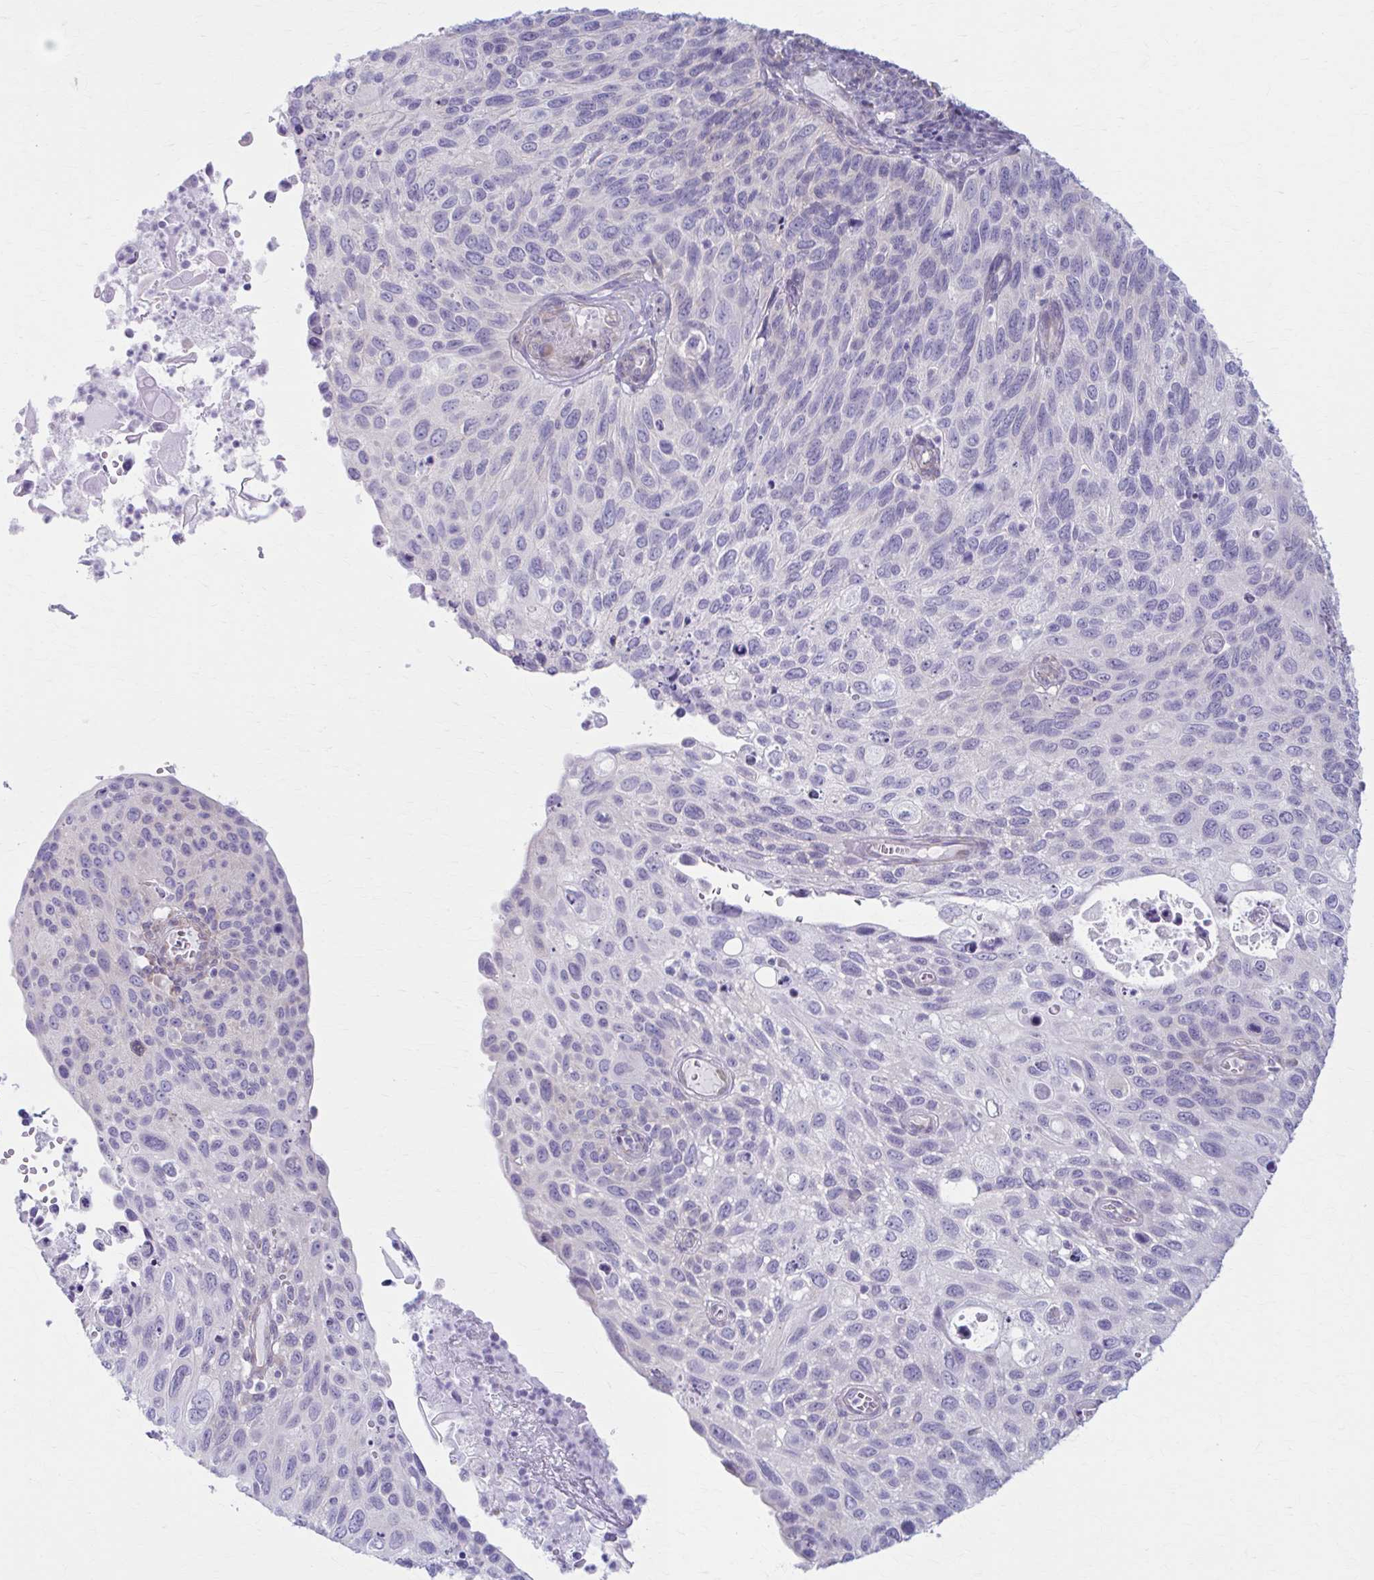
{"staining": {"intensity": "negative", "quantity": "none", "location": "none"}, "tissue": "cervical cancer", "cell_type": "Tumor cells", "image_type": "cancer", "snomed": [{"axis": "morphology", "description": "Squamous cell carcinoma, NOS"}, {"axis": "topography", "description": "Cervix"}], "caption": "Photomicrograph shows no protein expression in tumor cells of cervical squamous cell carcinoma tissue. The staining is performed using DAB (3,3'-diaminobenzidine) brown chromogen with nuclei counter-stained in using hematoxylin.", "gene": "PRKRA", "patient": {"sex": "female", "age": 70}}